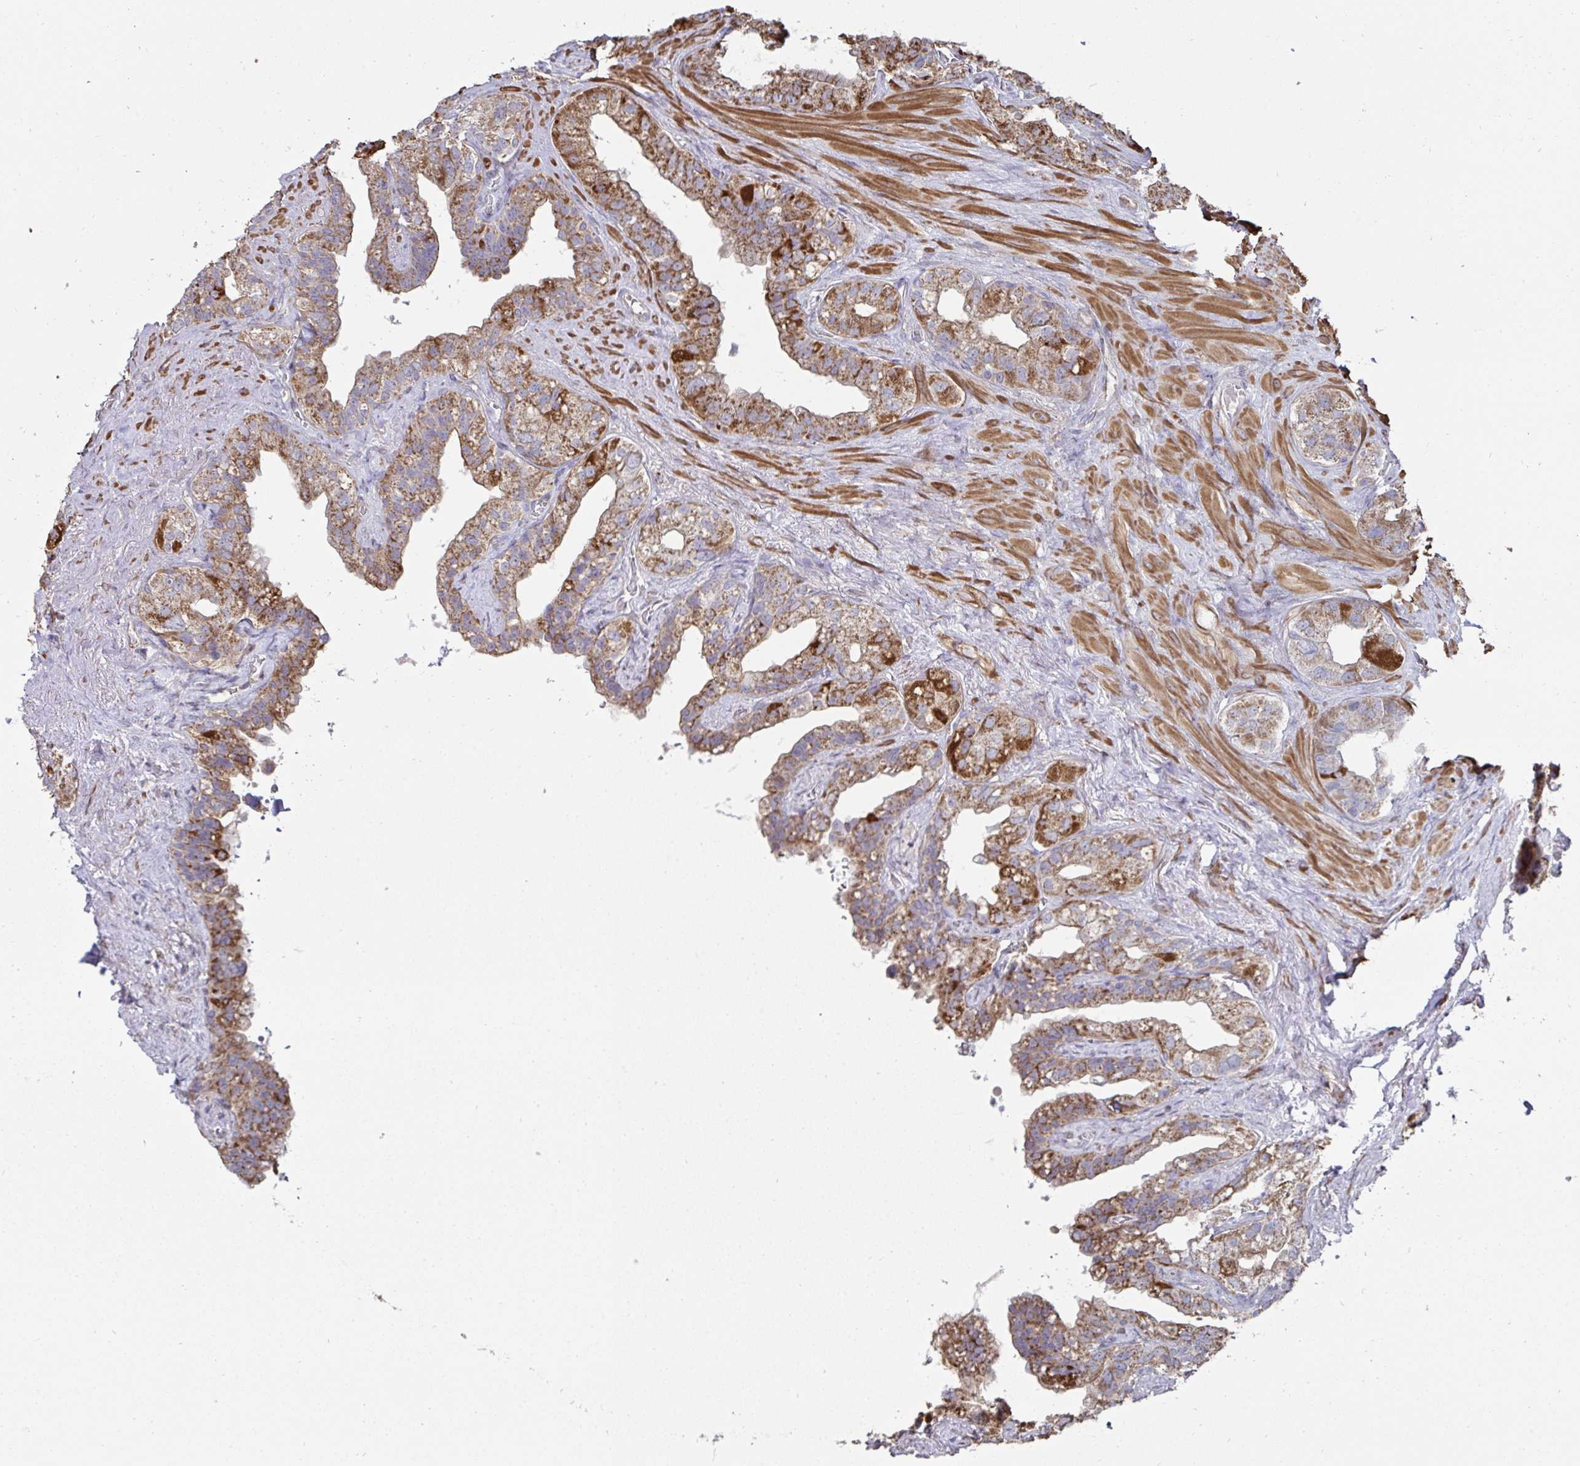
{"staining": {"intensity": "moderate", "quantity": ">75%", "location": "cytoplasmic/membranous"}, "tissue": "seminal vesicle", "cell_type": "Glandular cells", "image_type": "normal", "snomed": [{"axis": "morphology", "description": "Normal tissue, NOS"}, {"axis": "topography", "description": "Seminal veicle"}, {"axis": "topography", "description": "Peripheral nerve tissue"}], "caption": "Unremarkable seminal vesicle displays moderate cytoplasmic/membranous positivity in about >75% of glandular cells The protein of interest is stained brown, and the nuclei are stained in blue (DAB IHC with brightfield microscopy, high magnification)..", "gene": "DZANK1", "patient": {"sex": "male", "age": 76}}